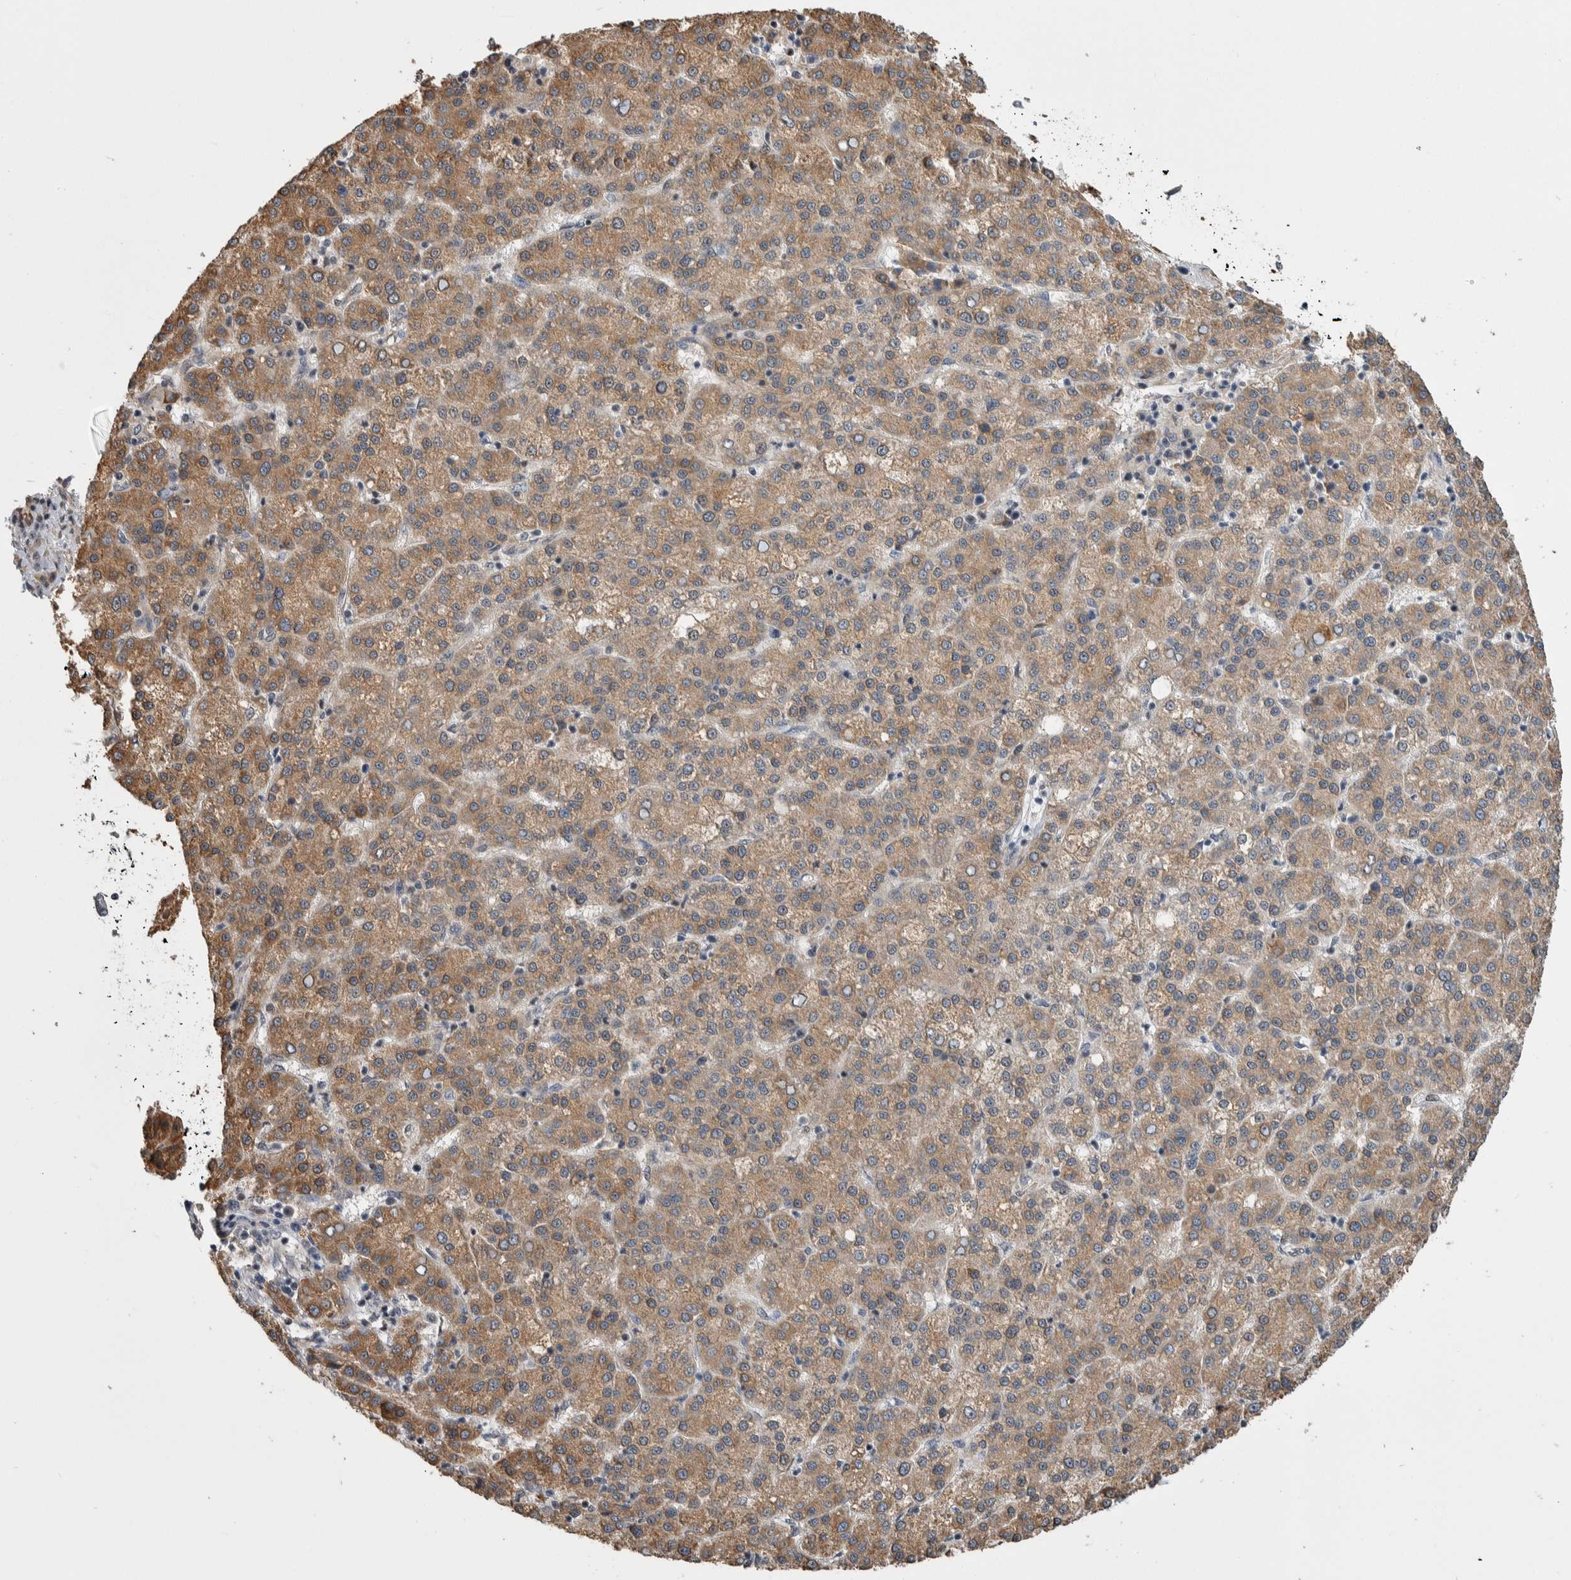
{"staining": {"intensity": "weak", "quantity": ">75%", "location": "cytoplasmic/membranous"}, "tissue": "liver cancer", "cell_type": "Tumor cells", "image_type": "cancer", "snomed": [{"axis": "morphology", "description": "Carcinoma, Hepatocellular, NOS"}, {"axis": "topography", "description": "Liver"}], "caption": "The histopathology image exhibits staining of liver hepatocellular carcinoma, revealing weak cytoplasmic/membranous protein positivity (brown color) within tumor cells.", "gene": "PRDM4", "patient": {"sex": "female", "age": 58}}